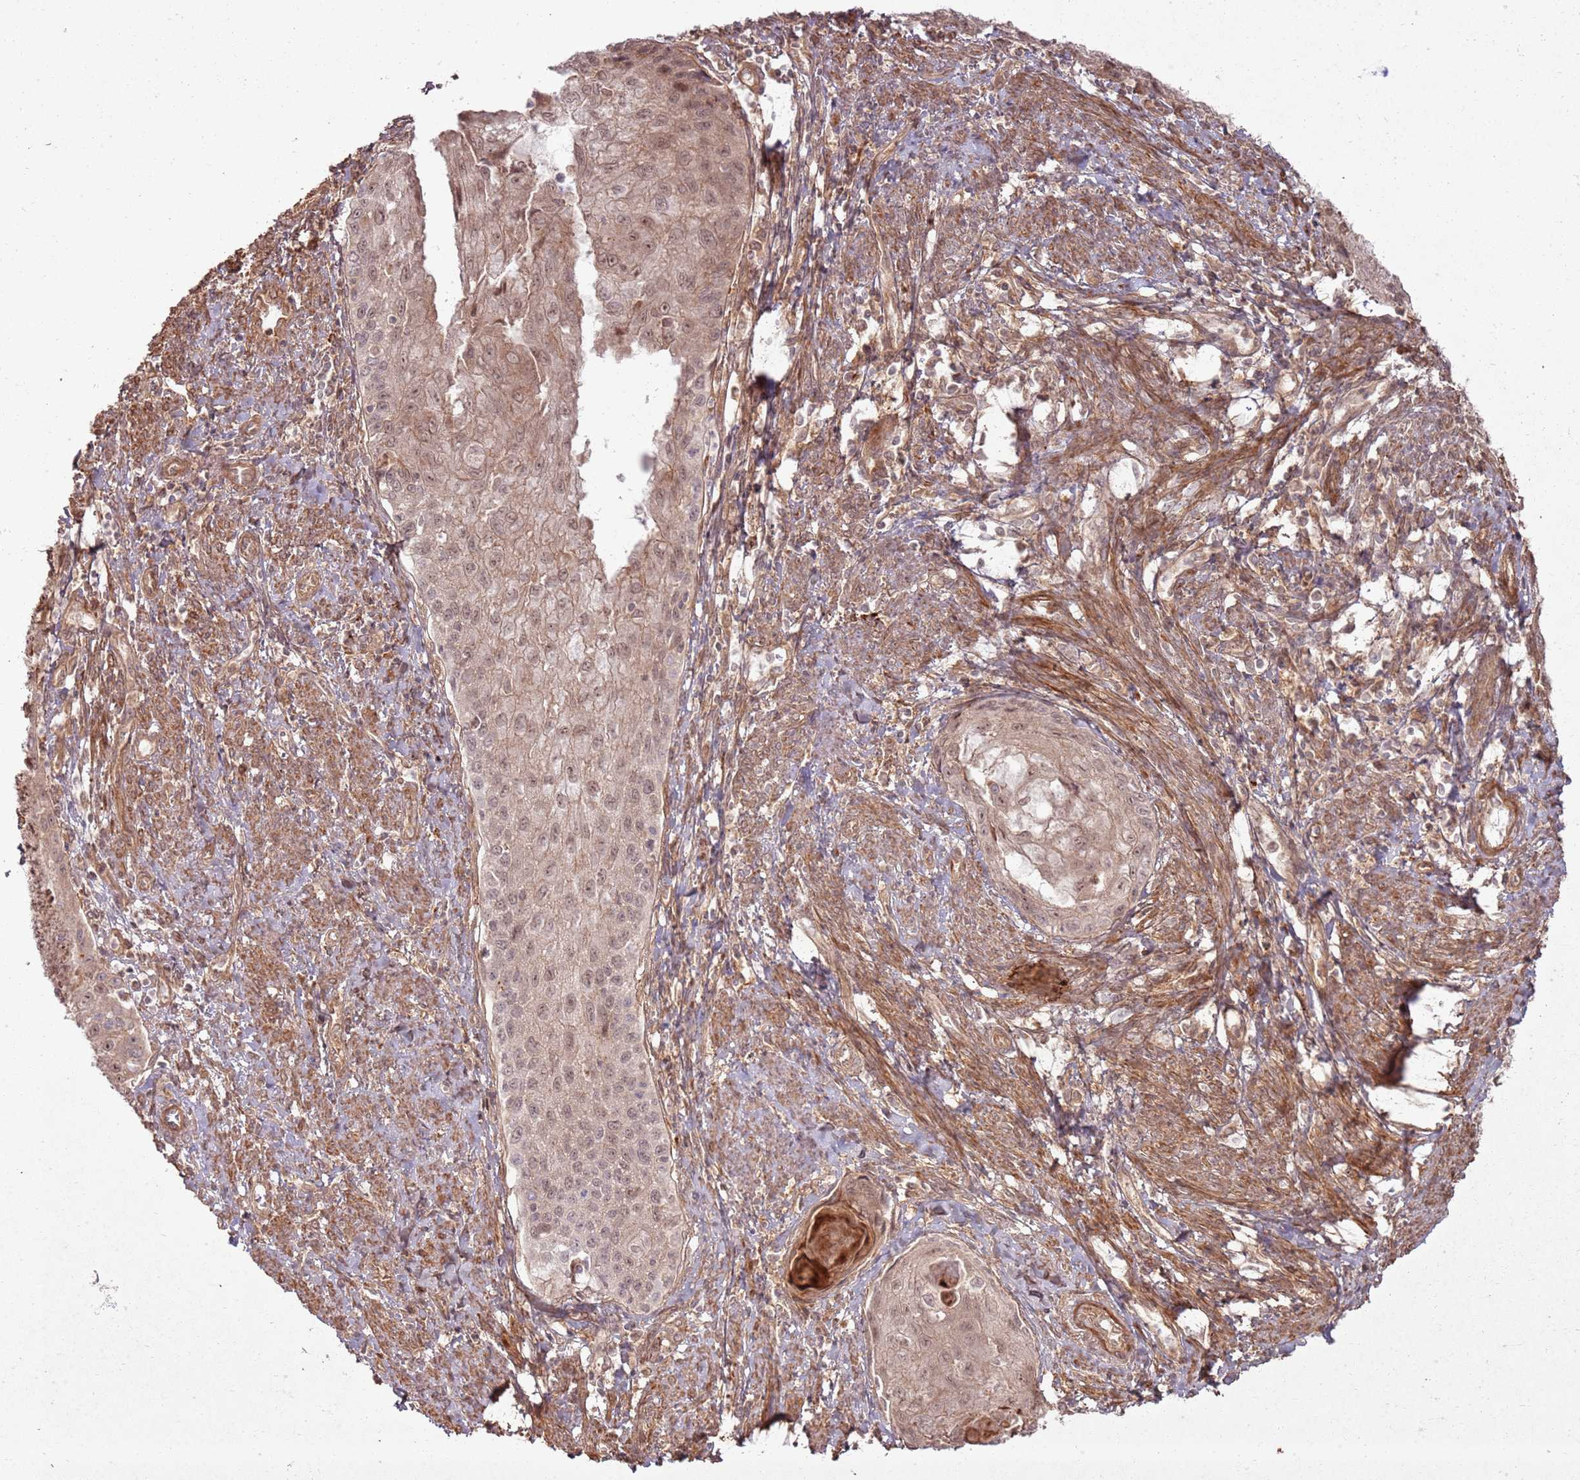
{"staining": {"intensity": "moderate", "quantity": ">75%", "location": "cytoplasmic/membranous,nuclear"}, "tissue": "cervical cancer", "cell_type": "Tumor cells", "image_type": "cancer", "snomed": [{"axis": "morphology", "description": "Squamous cell carcinoma, NOS"}, {"axis": "topography", "description": "Cervix"}], "caption": "Immunohistochemical staining of human cervical squamous cell carcinoma exhibits medium levels of moderate cytoplasmic/membranous and nuclear positivity in approximately >75% of tumor cells.", "gene": "ZNF623", "patient": {"sex": "female", "age": 67}}